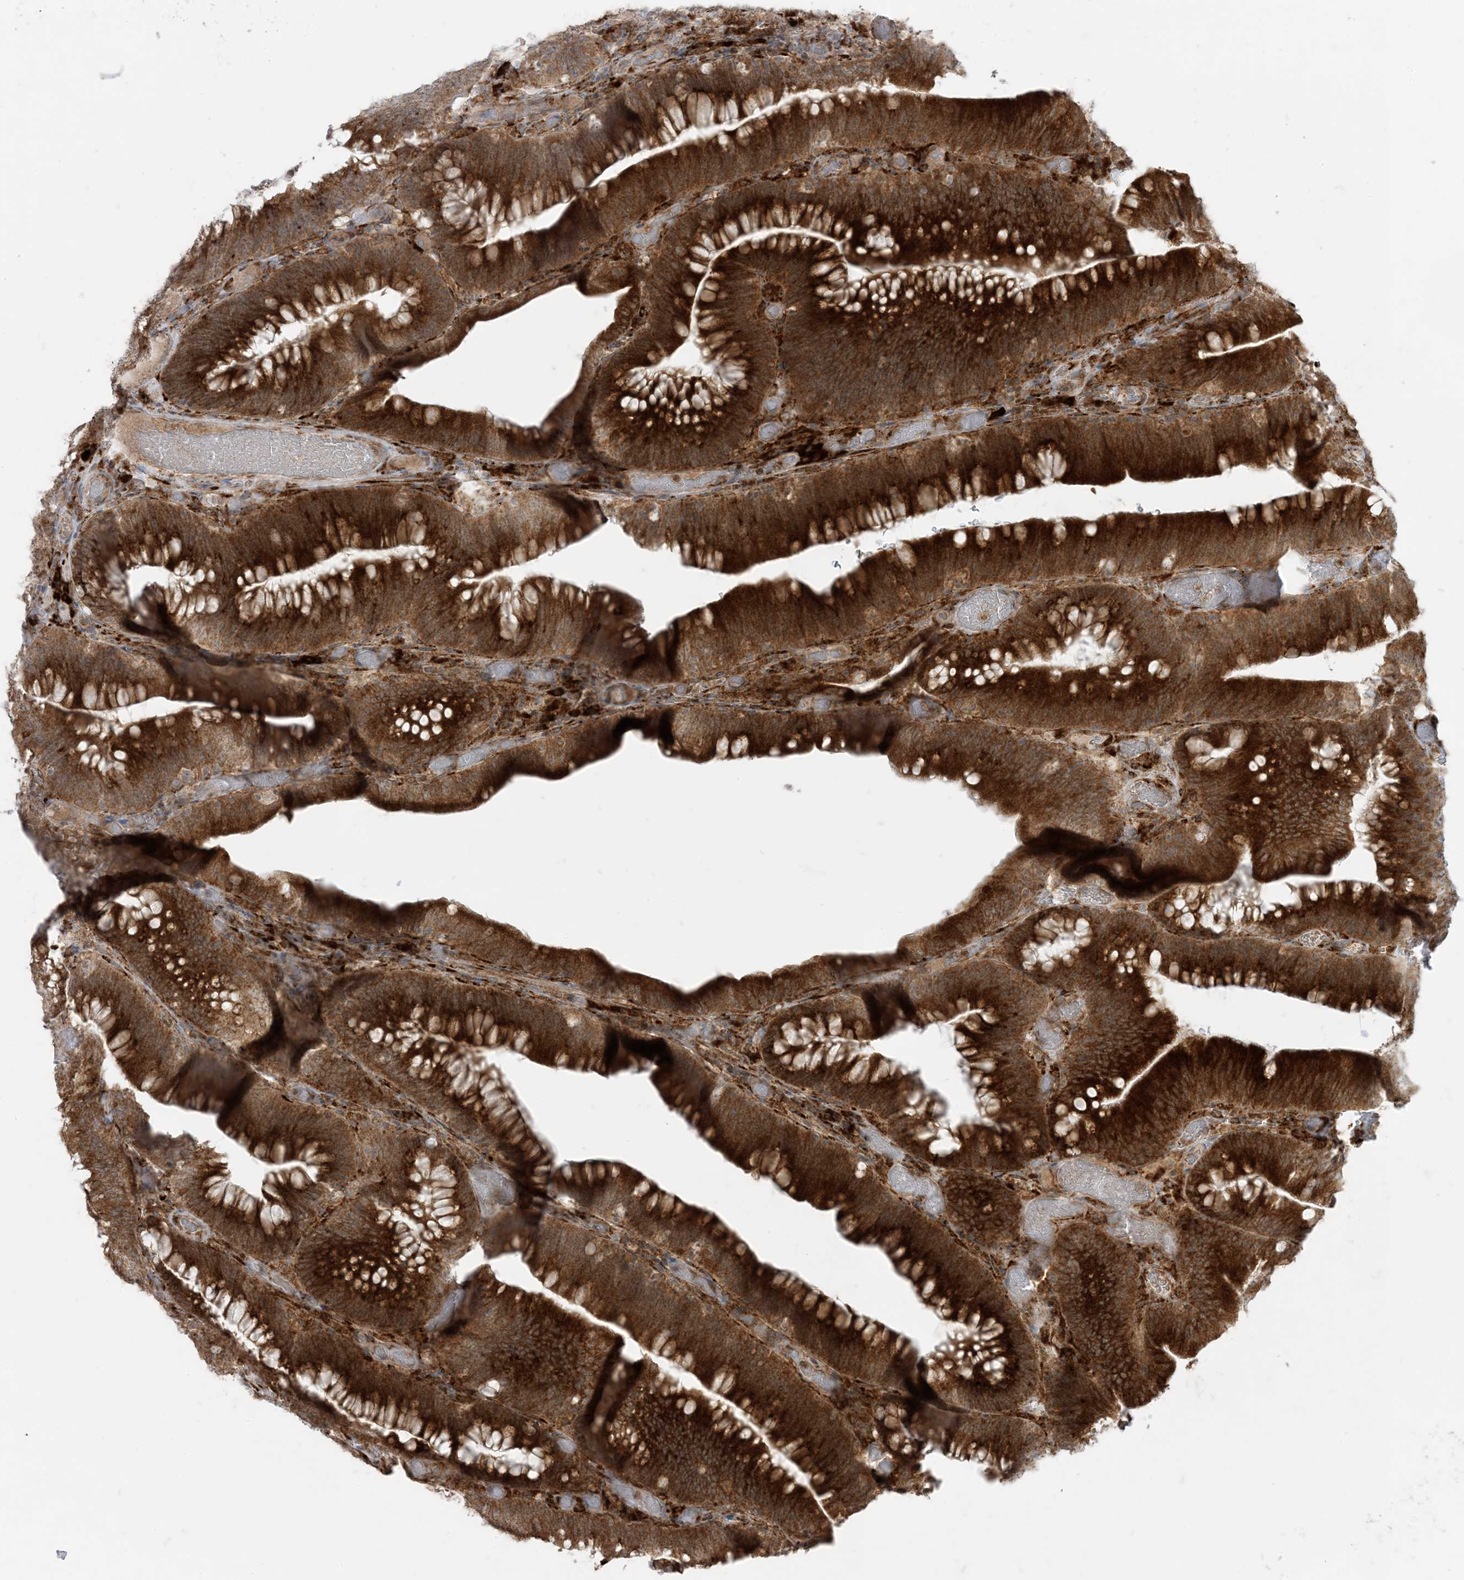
{"staining": {"intensity": "strong", "quantity": ">75%", "location": "cytoplasmic/membranous"}, "tissue": "colorectal cancer", "cell_type": "Tumor cells", "image_type": "cancer", "snomed": [{"axis": "morphology", "description": "Normal tissue, NOS"}, {"axis": "topography", "description": "Colon"}], "caption": "Protein staining of colorectal cancer tissue reveals strong cytoplasmic/membranous staining in about >75% of tumor cells.", "gene": "ODC1", "patient": {"sex": "female", "age": 82}}